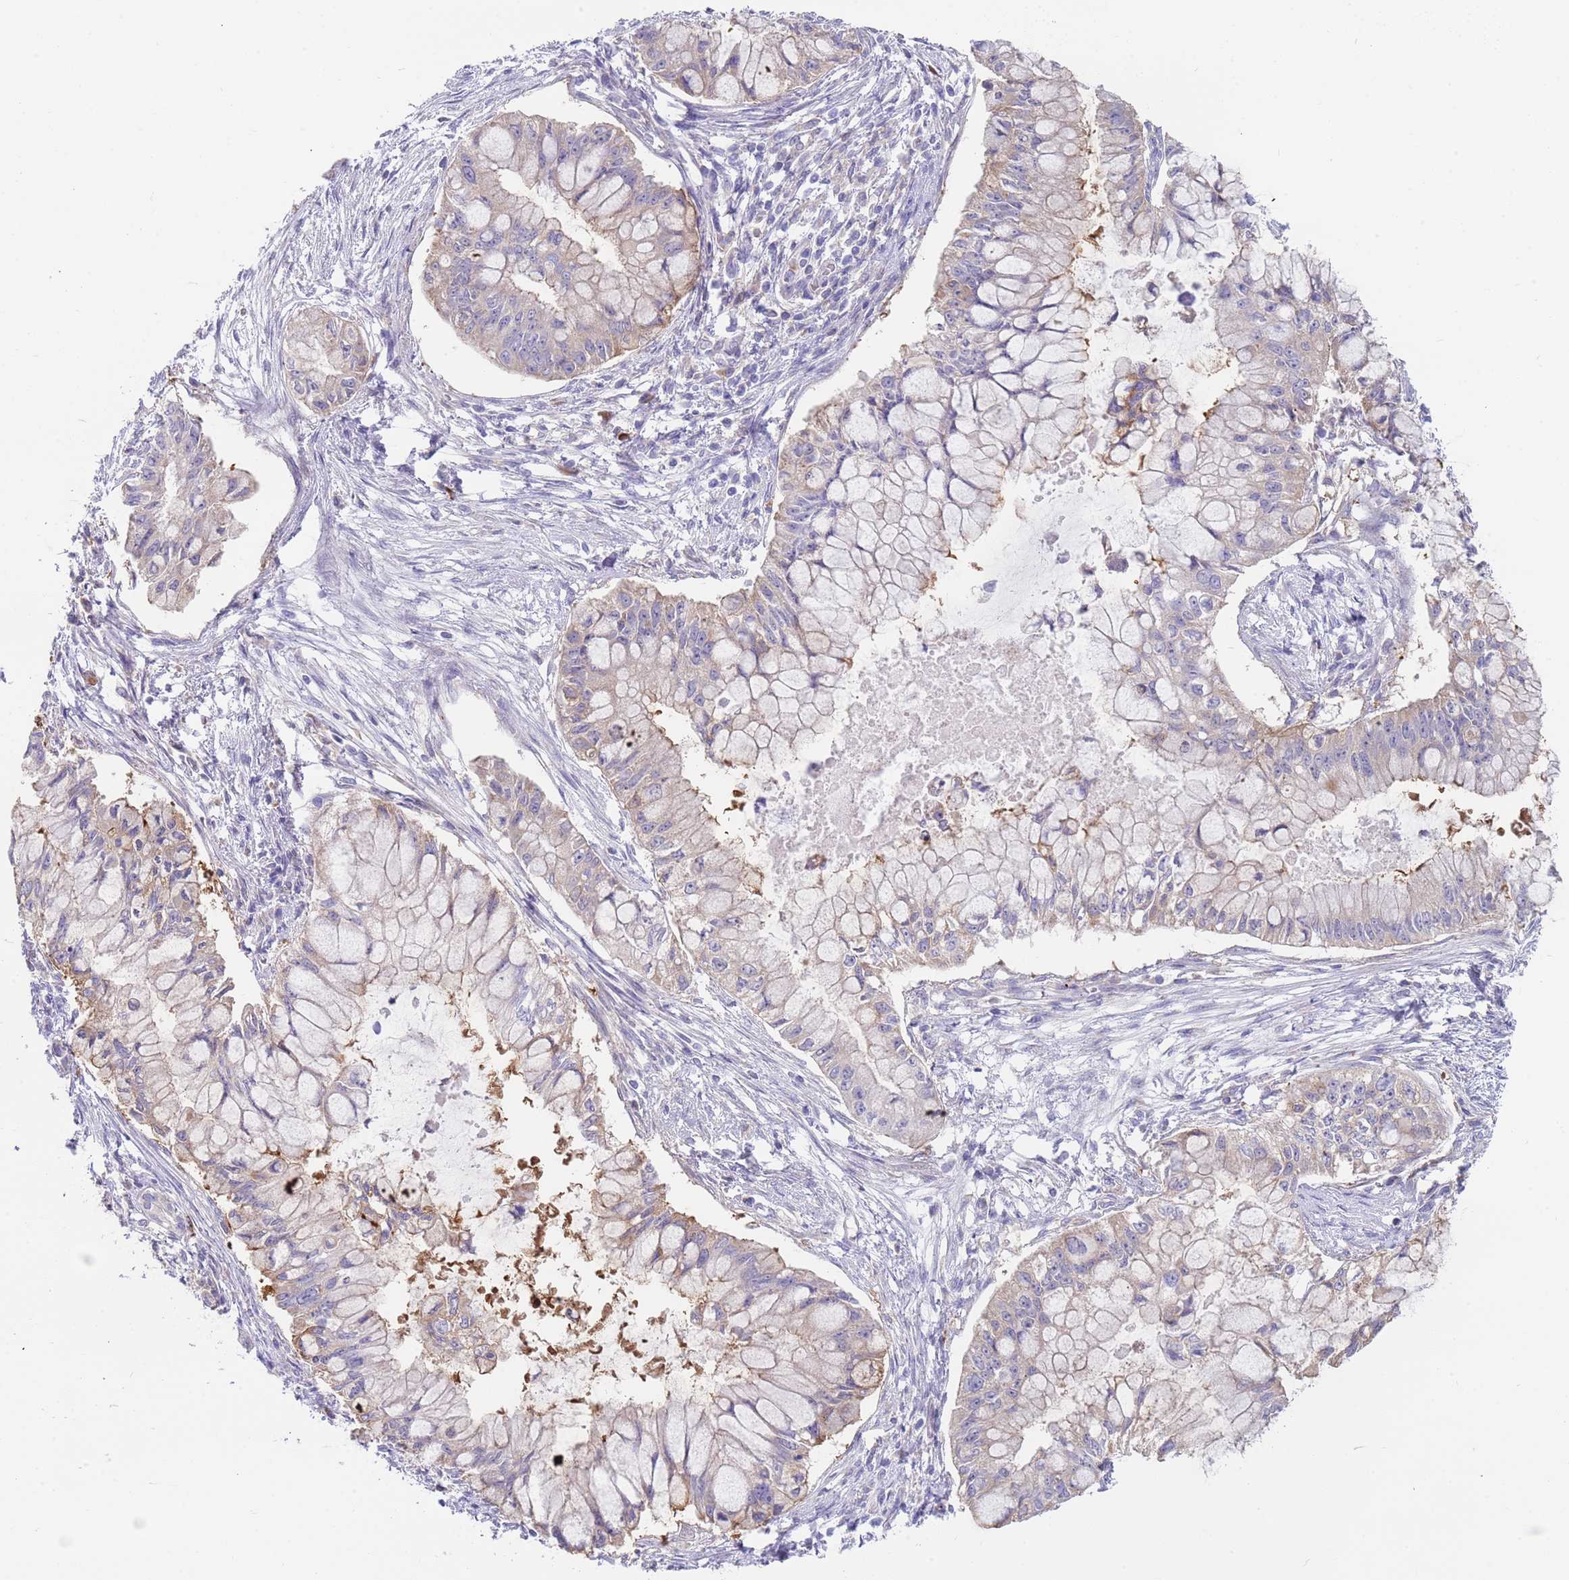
{"staining": {"intensity": "negative", "quantity": "none", "location": "none"}, "tissue": "pancreatic cancer", "cell_type": "Tumor cells", "image_type": "cancer", "snomed": [{"axis": "morphology", "description": "Adenocarcinoma, NOS"}, {"axis": "topography", "description": "Pancreas"}], "caption": "The immunohistochemistry (IHC) image has no significant positivity in tumor cells of pancreatic cancer (adenocarcinoma) tissue.", "gene": "TYW1", "patient": {"sex": "male", "age": 48}}